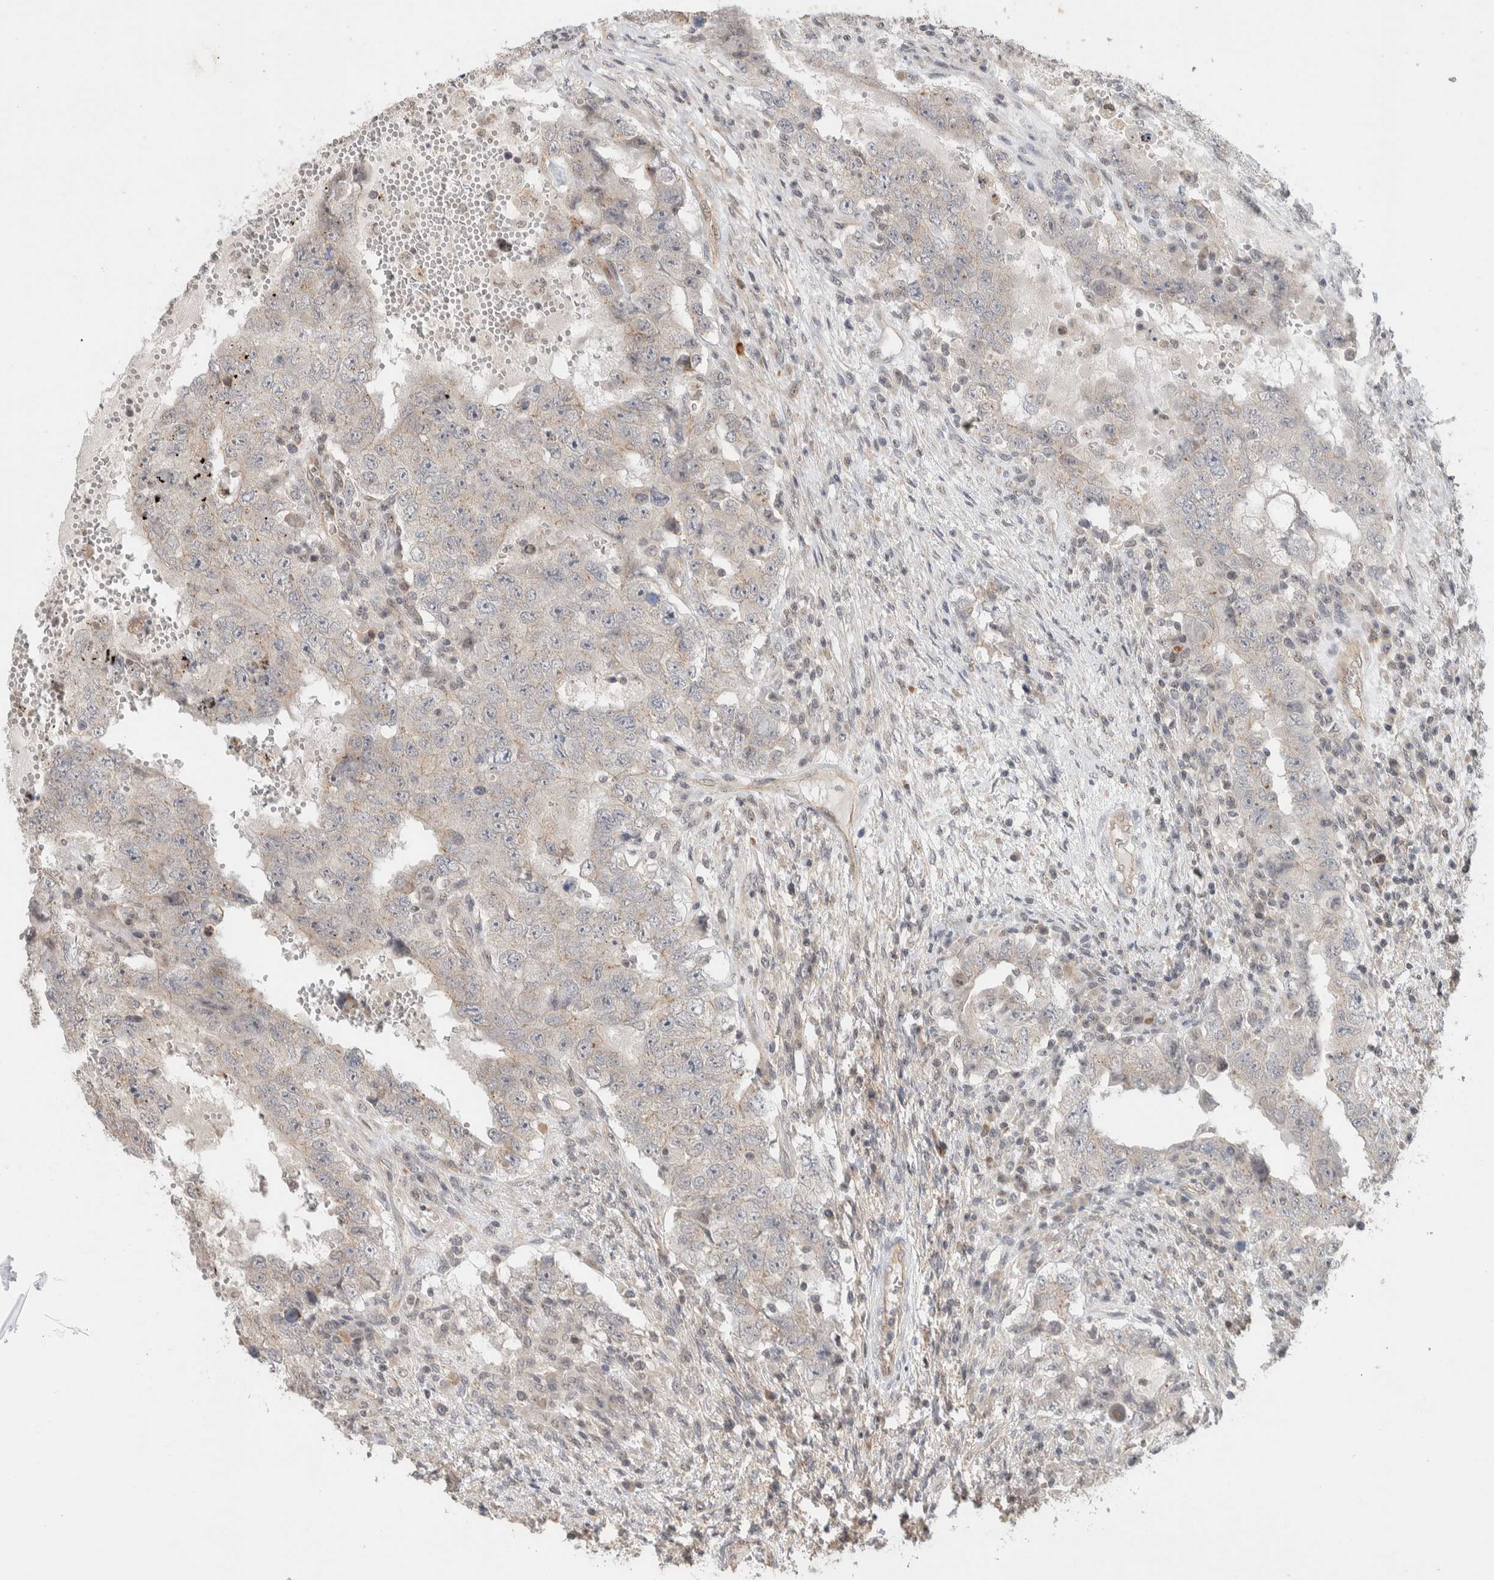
{"staining": {"intensity": "negative", "quantity": "none", "location": "none"}, "tissue": "testis cancer", "cell_type": "Tumor cells", "image_type": "cancer", "snomed": [{"axis": "morphology", "description": "Carcinoma, Embryonal, NOS"}, {"axis": "topography", "description": "Testis"}], "caption": "A high-resolution micrograph shows IHC staining of embryonal carcinoma (testis), which exhibits no significant expression in tumor cells.", "gene": "DEPTOR", "patient": {"sex": "male", "age": 26}}